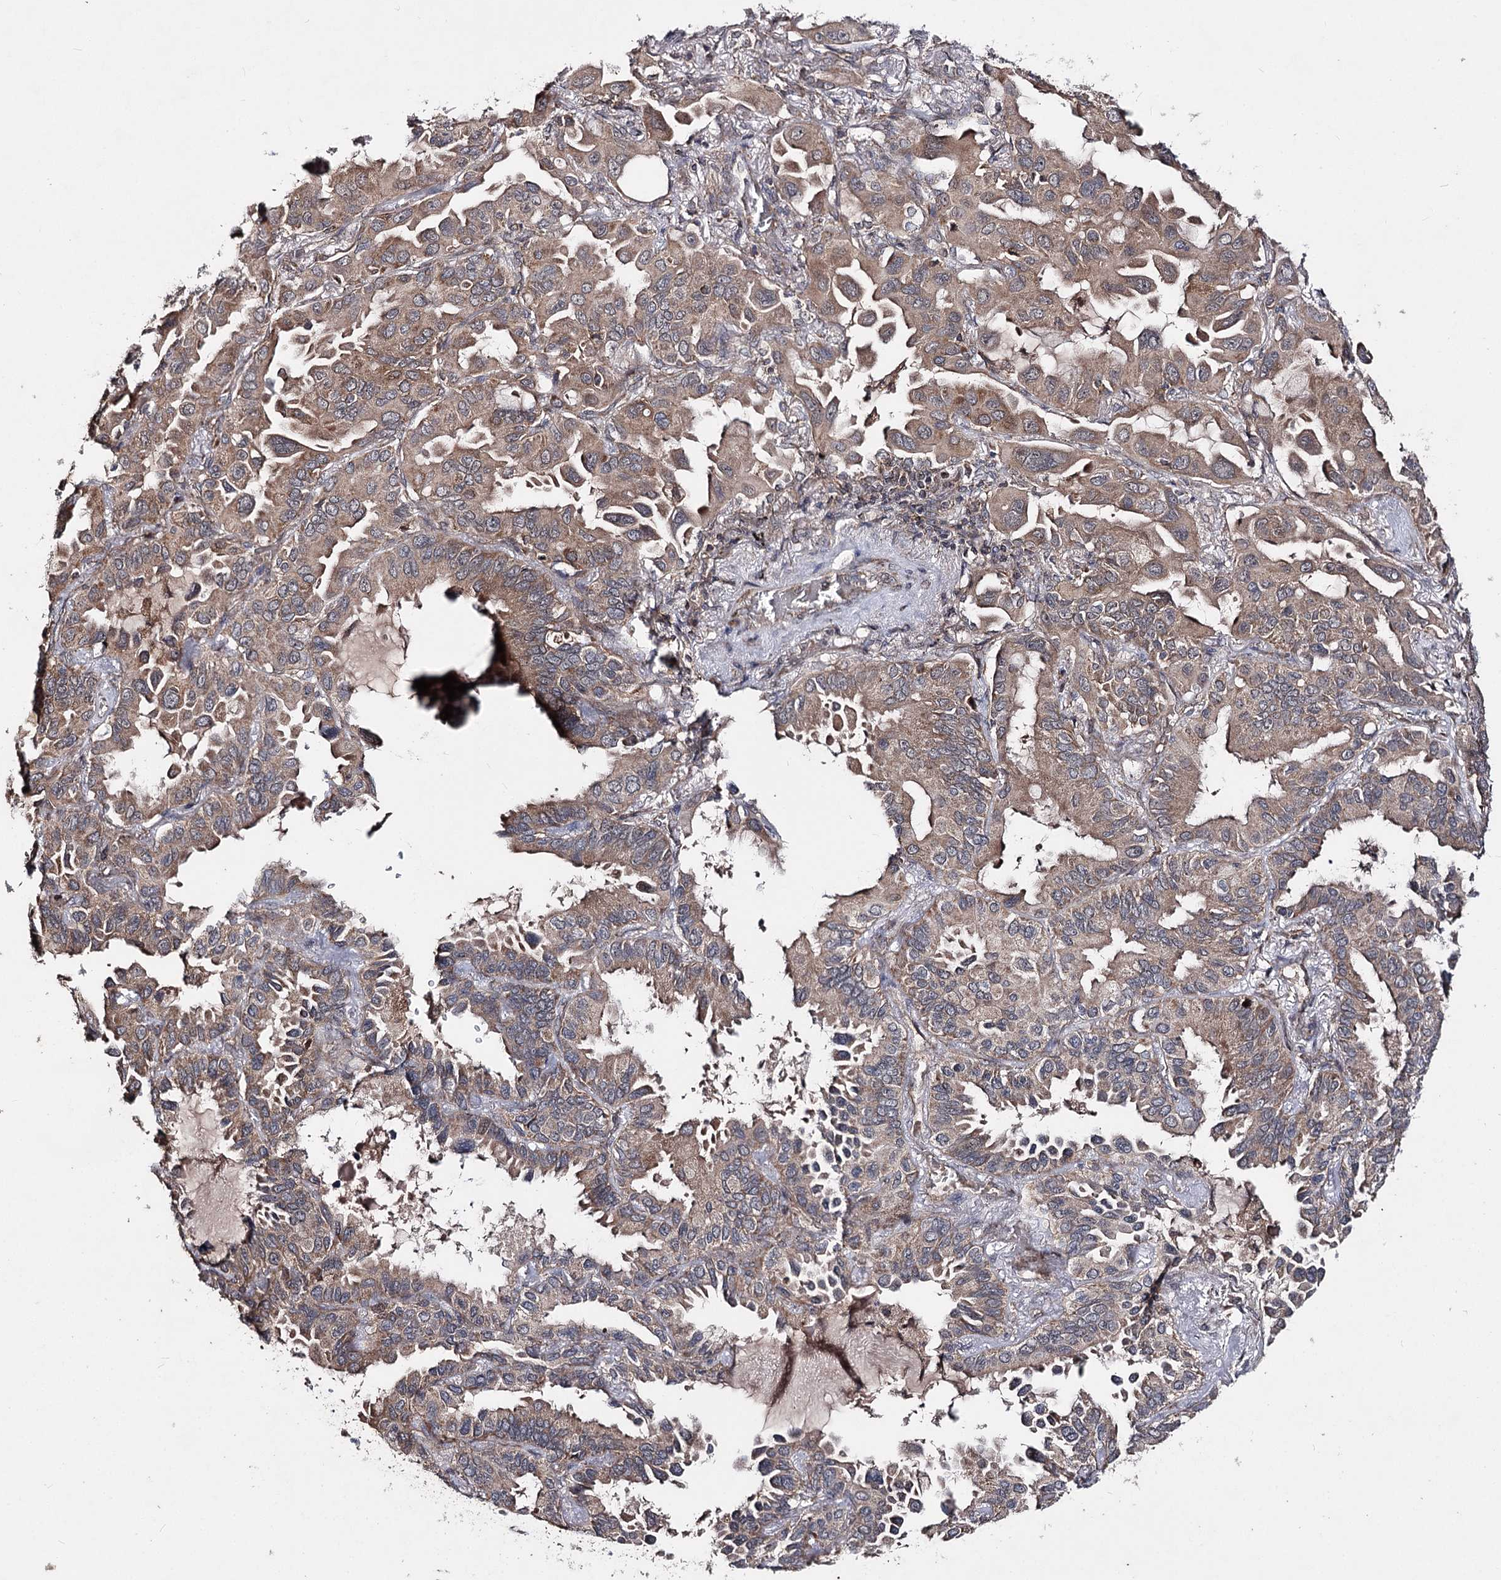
{"staining": {"intensity": "moderate", "quantity": ">75%", "location": "cytoplasmic/membranous"}, "tissue": "lung cancer", "cell_type": "Tumor cells", "image_type": "cancer", "snomed": [{"axis": "morphology", "description": "Adenocarcinoma, NOS"}, {"axis": "topography", "description": "Lung"}], "caption": "Immunohistochemical staining of adenocarcinoma (lung) displays medium levels of moderate cytoplasmic/membranous protein staining in about >75% of tumor cells.", "gene": "MINDY3", "patient": {"sex": "male", "age": 64}}